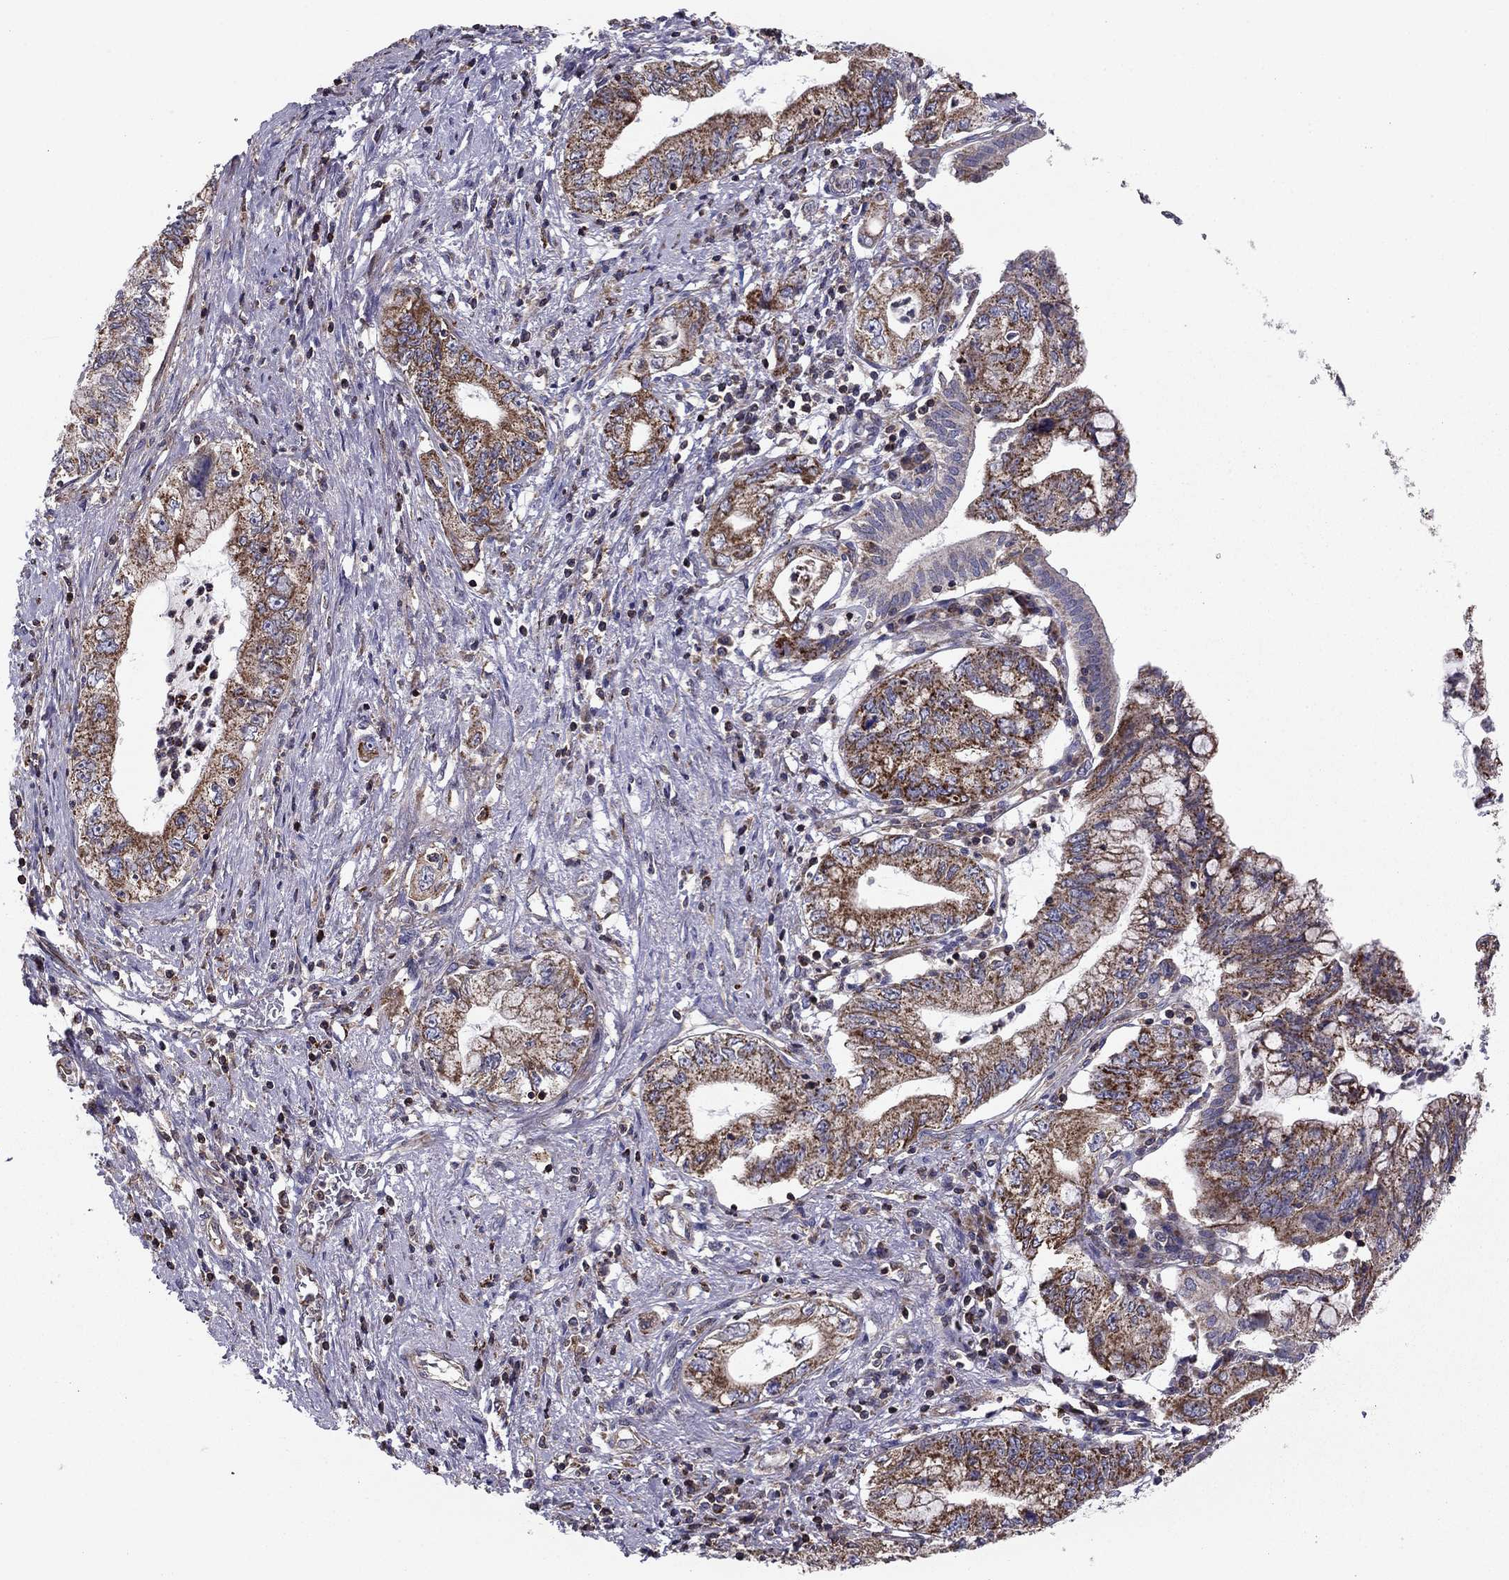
{"staining": {"intensity": "strong", "quantity": "25%-75%", "location": "cytoplasmic/membranous"}, "tissue": "pancreatic cancer", "cell_type": "Tumor cells", "image_type": "cancer", "snomed": [{"axis": "morphology", "description": "Adenocarcinoma, NOS"}, {"axis": "topography", "description": "Pancreas"}], "caption": "Adenocarcinoma (pancreatic) stained with a protein marker shows strong staining in tumor cells.", "gene": "ALG6", "patient": {"sex": "female", "age": 73}}